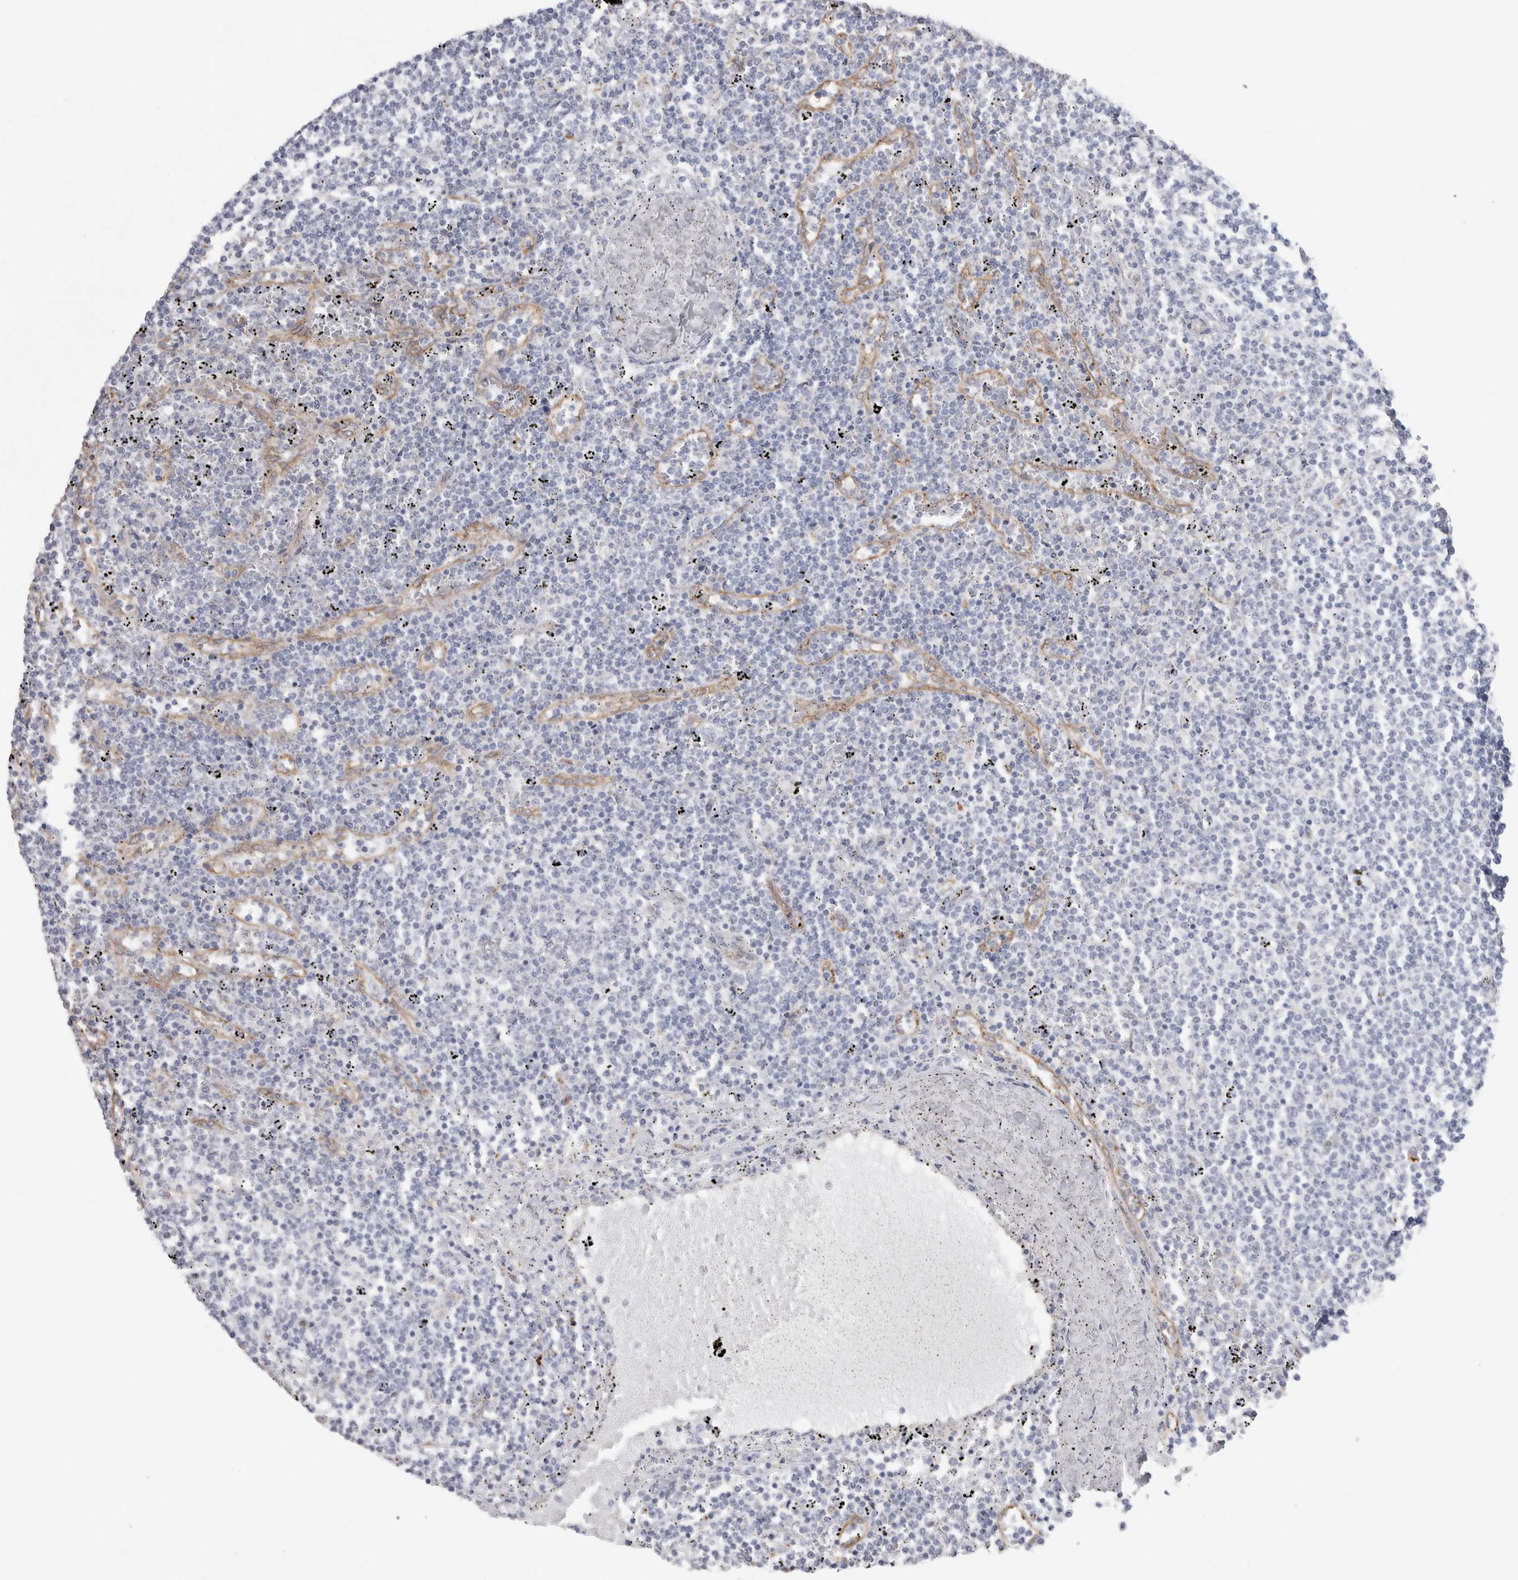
{"staining": {"intensity": "negative", "quantity": "none", "location": "none"}, "tissue": "lymphoma", "cell_type": "Tumor cells", "image_type": "cancer", "snomed": [{"axis": "morphology", "description": "Malignant lymphoma, non-Hodgkin's type, Low grade"}, {"axis": "topography", "description": "Spleen"}], "caption": "The image shows no significant positivity in tumor cells of lymphoma.", "gene": "ANKMY1", "patient": {"sex": "female", "age": 50}}